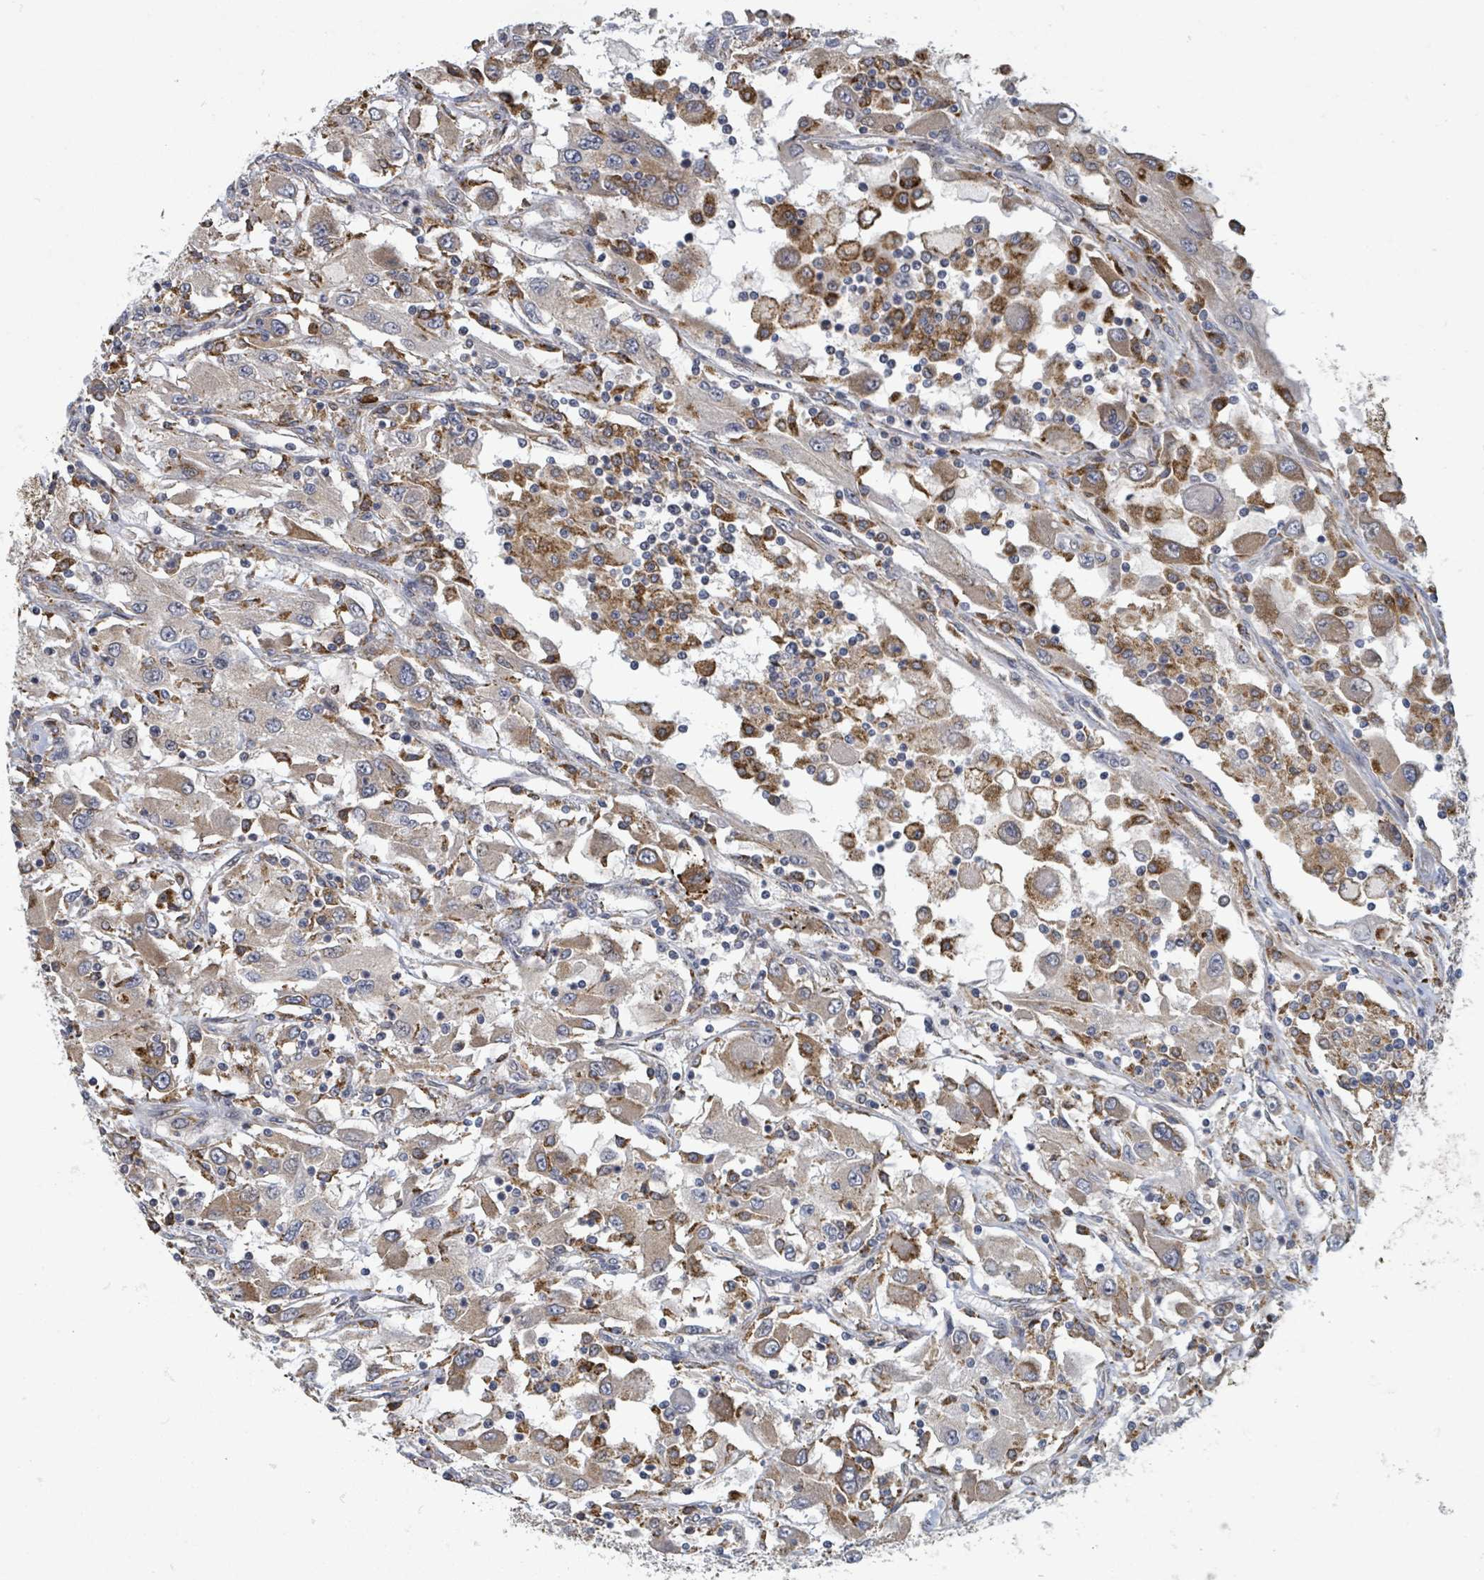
{"staining": {"intensity": "weak", "quantity": "25%-75%", "location": "cytoplasmic/membranous"}, "tissue": "renal cancer", "cell_type": "Tumor cells", "image_type": "cancer", "snomed": [{"axis": "morphology", "description": "Adenocarcinoma, NOS"}, {"axis": "topography", "description": "Kidney"}], "caption": "An image showing weak cytoplasmic/membranous positivity in approximately 25%-75% of tumor cells in adenocarcinoma (renal), as visualized by brown immunohistochemical staining.", "gene": "SHROOM2", "patient": {"sex": "female", "age": 67}}